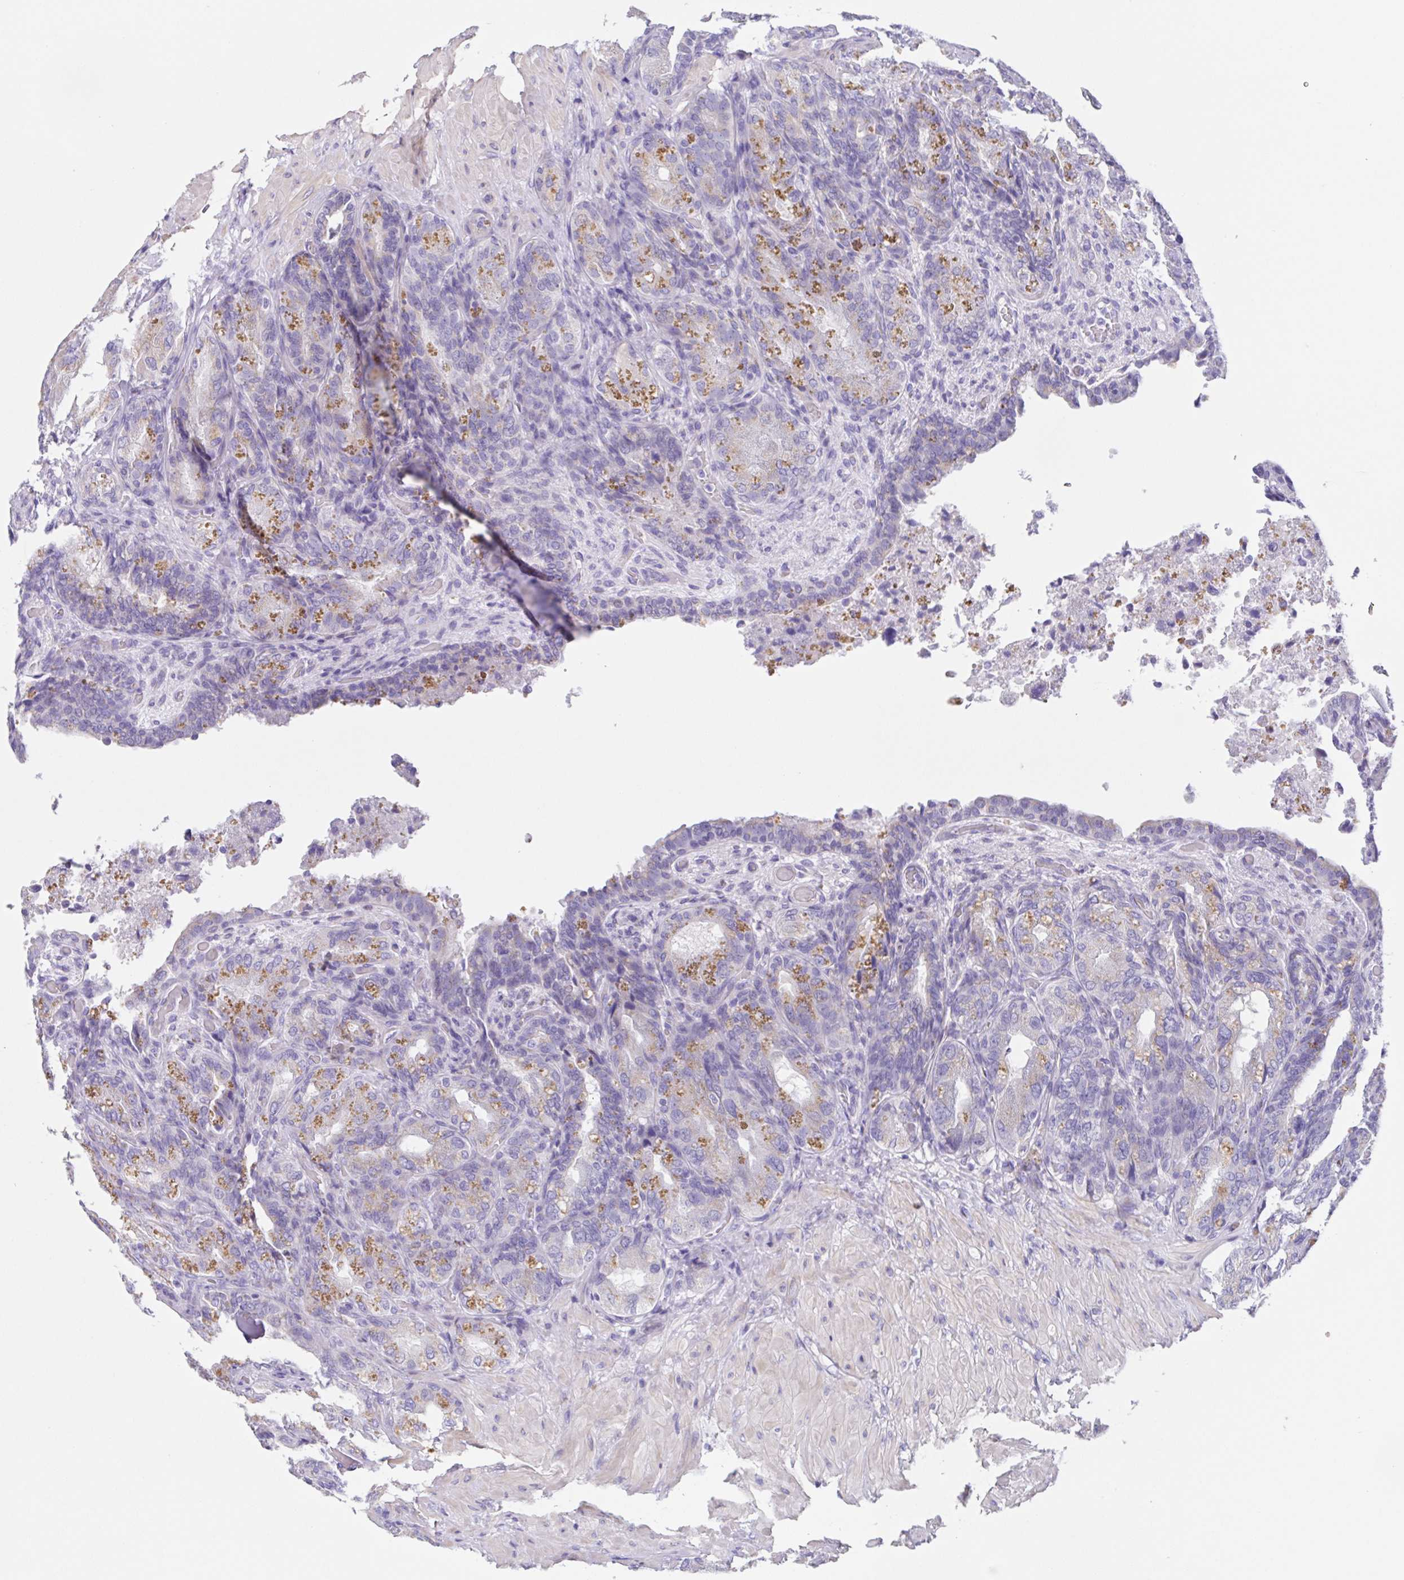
{"staining": {"intensity": "moderate", "quantity": "<25%", "location": "cytoplasmic/membranous"}, "tissue": "seminal vesicle", "cell_type": "Glandular cells", "image_type": "normal", "snomed": [{"axis": "morphology", "description": "Normal tissue, NOS"}, {"axis": "topography", "description": "Seminal veicle"}], "caption": "Immunohistochemistry (IHC) micrograph of normal seminal vesicle stained for a protein (brown), which reveals low levels of moderate cytoplasmic/membranous positivity in approximately <25% of glandular cells.", "gene": "SCG3", "patient": {"sex": "male", "age": 57}}